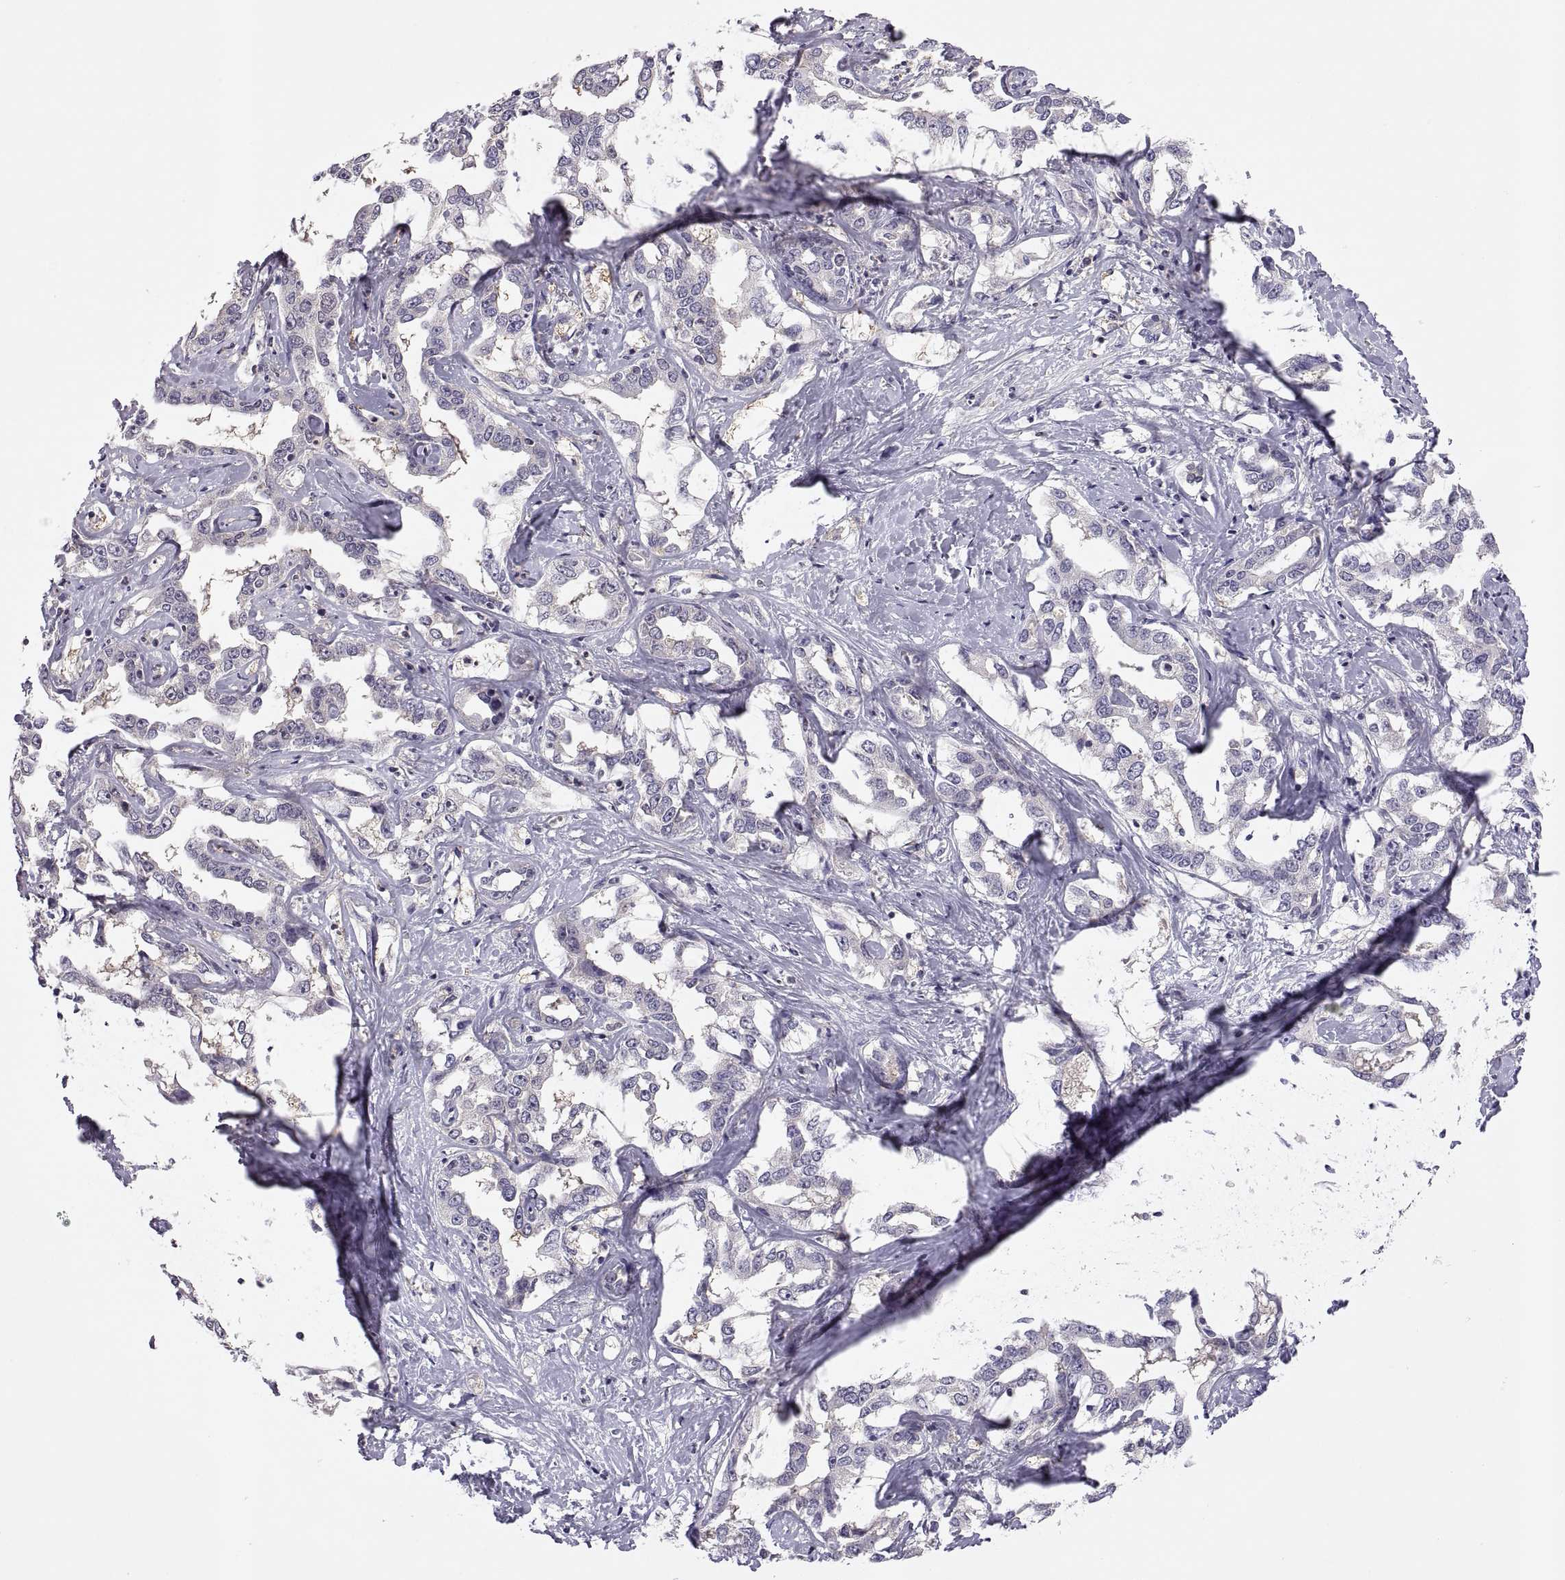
{"staining": {"intensity": "negative", "quantity": "none", "location": "none"}, "tissue": "liver cancer", "cell_type": "Tumor cells", "image_type": "cancer", "snomed": [{"axis": "morphology", "description": "Cholangiocarcinoma"}, {"axis": "topography", "description": "Liver"}], "caption": "A high-resolution histopathology image shows immunohistochemistry staining of liver cancer (cholangiocarcinoma), which demonstrates no significant positivity in tumor cells.", "gene": "FGF9", "patient": {"sex": "male", "age": 59}}